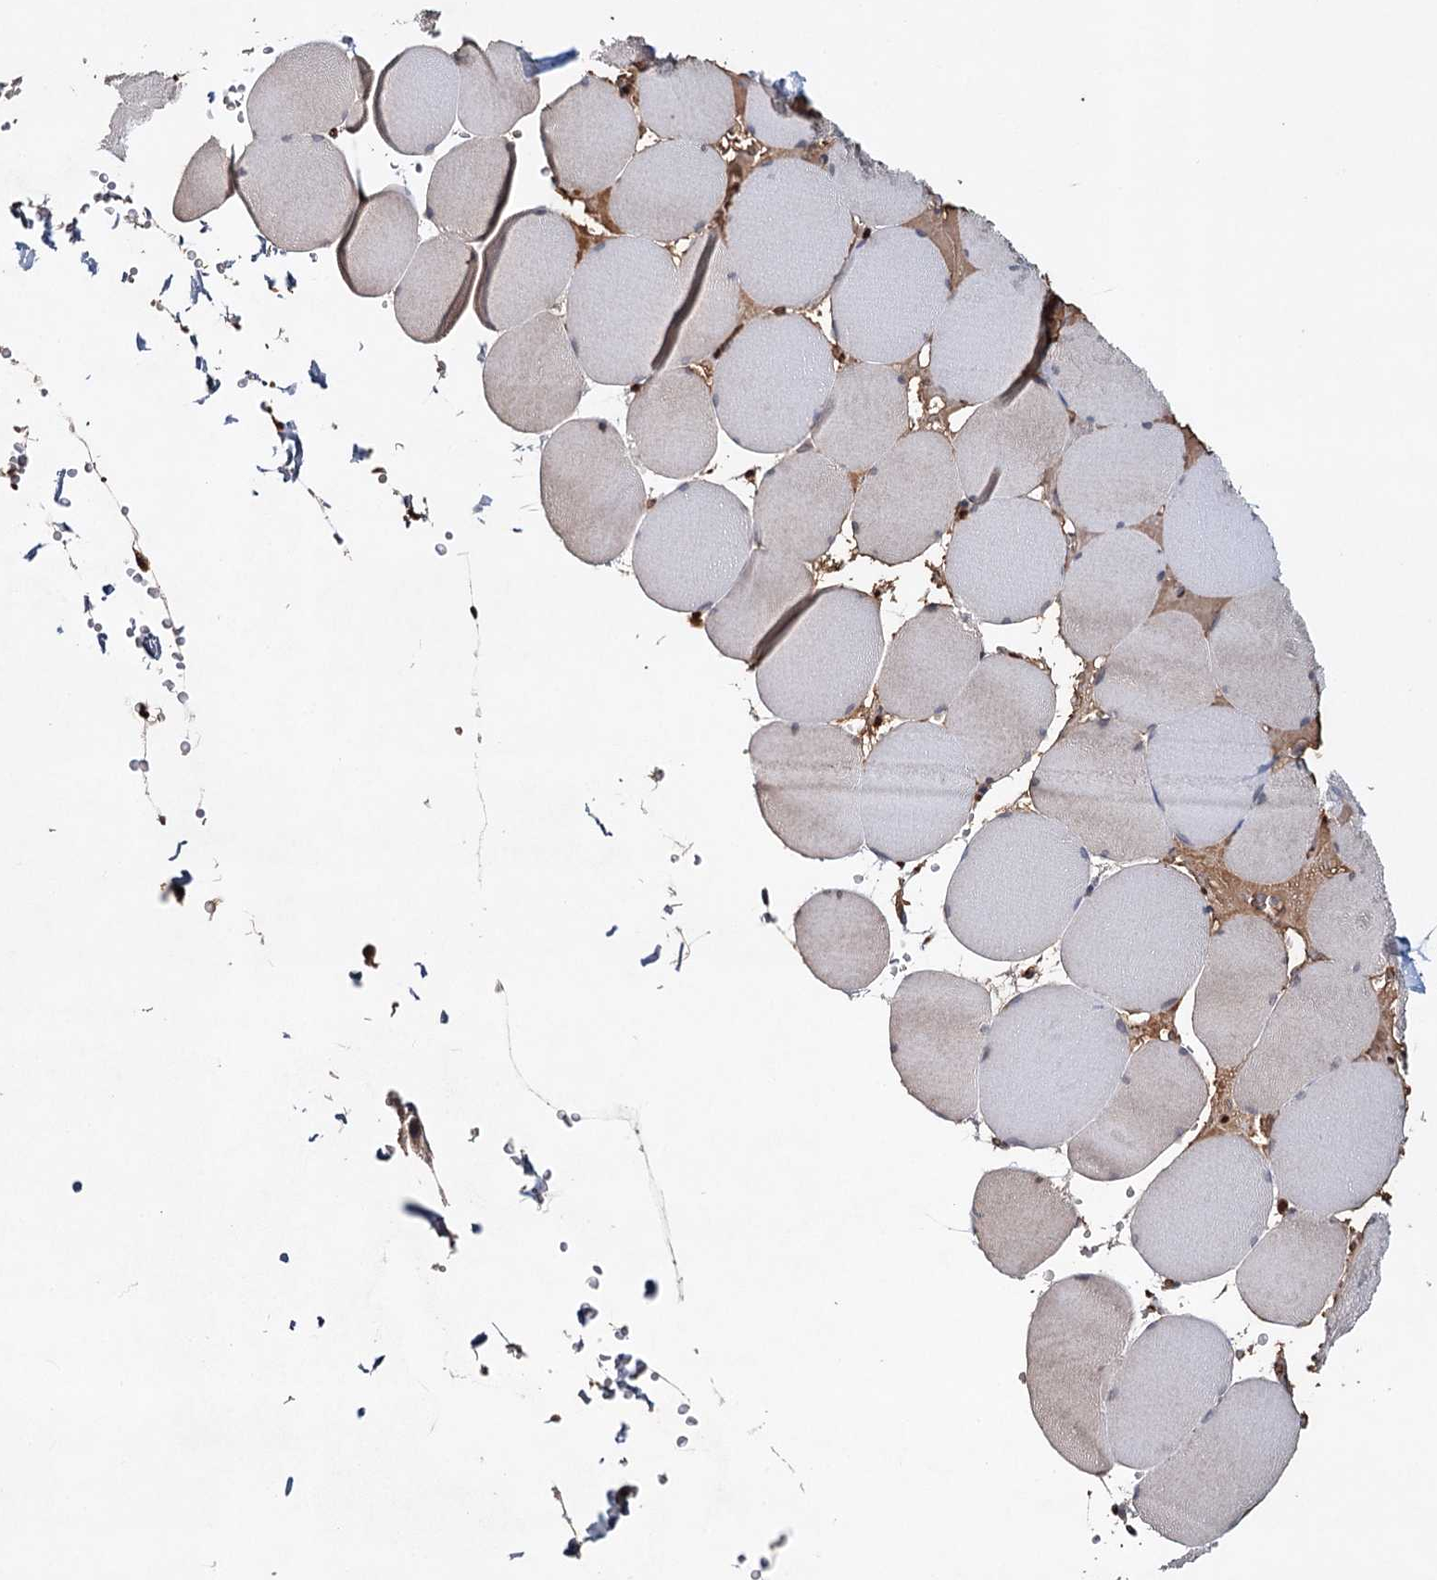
{"staining": {"intensity": "weak", "quantity": "<25%", "location": "cytoplasmic/membranous"}, "tissue": "skeletal muscle", "cell_type": "Myocytes", "image_type": "normal", "snomed": [{"axis": "morphology", "description": "Normal tissue, NOS"}, {"axis": "topography", "description": "Skeletal muscle"}, {"axis": "topography", "description": "Head-Neck"}], "caption": "This is a photomicrograph of immunohistochemistry (IHC) staining of benign skeletal muscle, which shows no staining in myocytes.", "gene": "ICOS", "patient": {"sex": "male", "age": 66}}